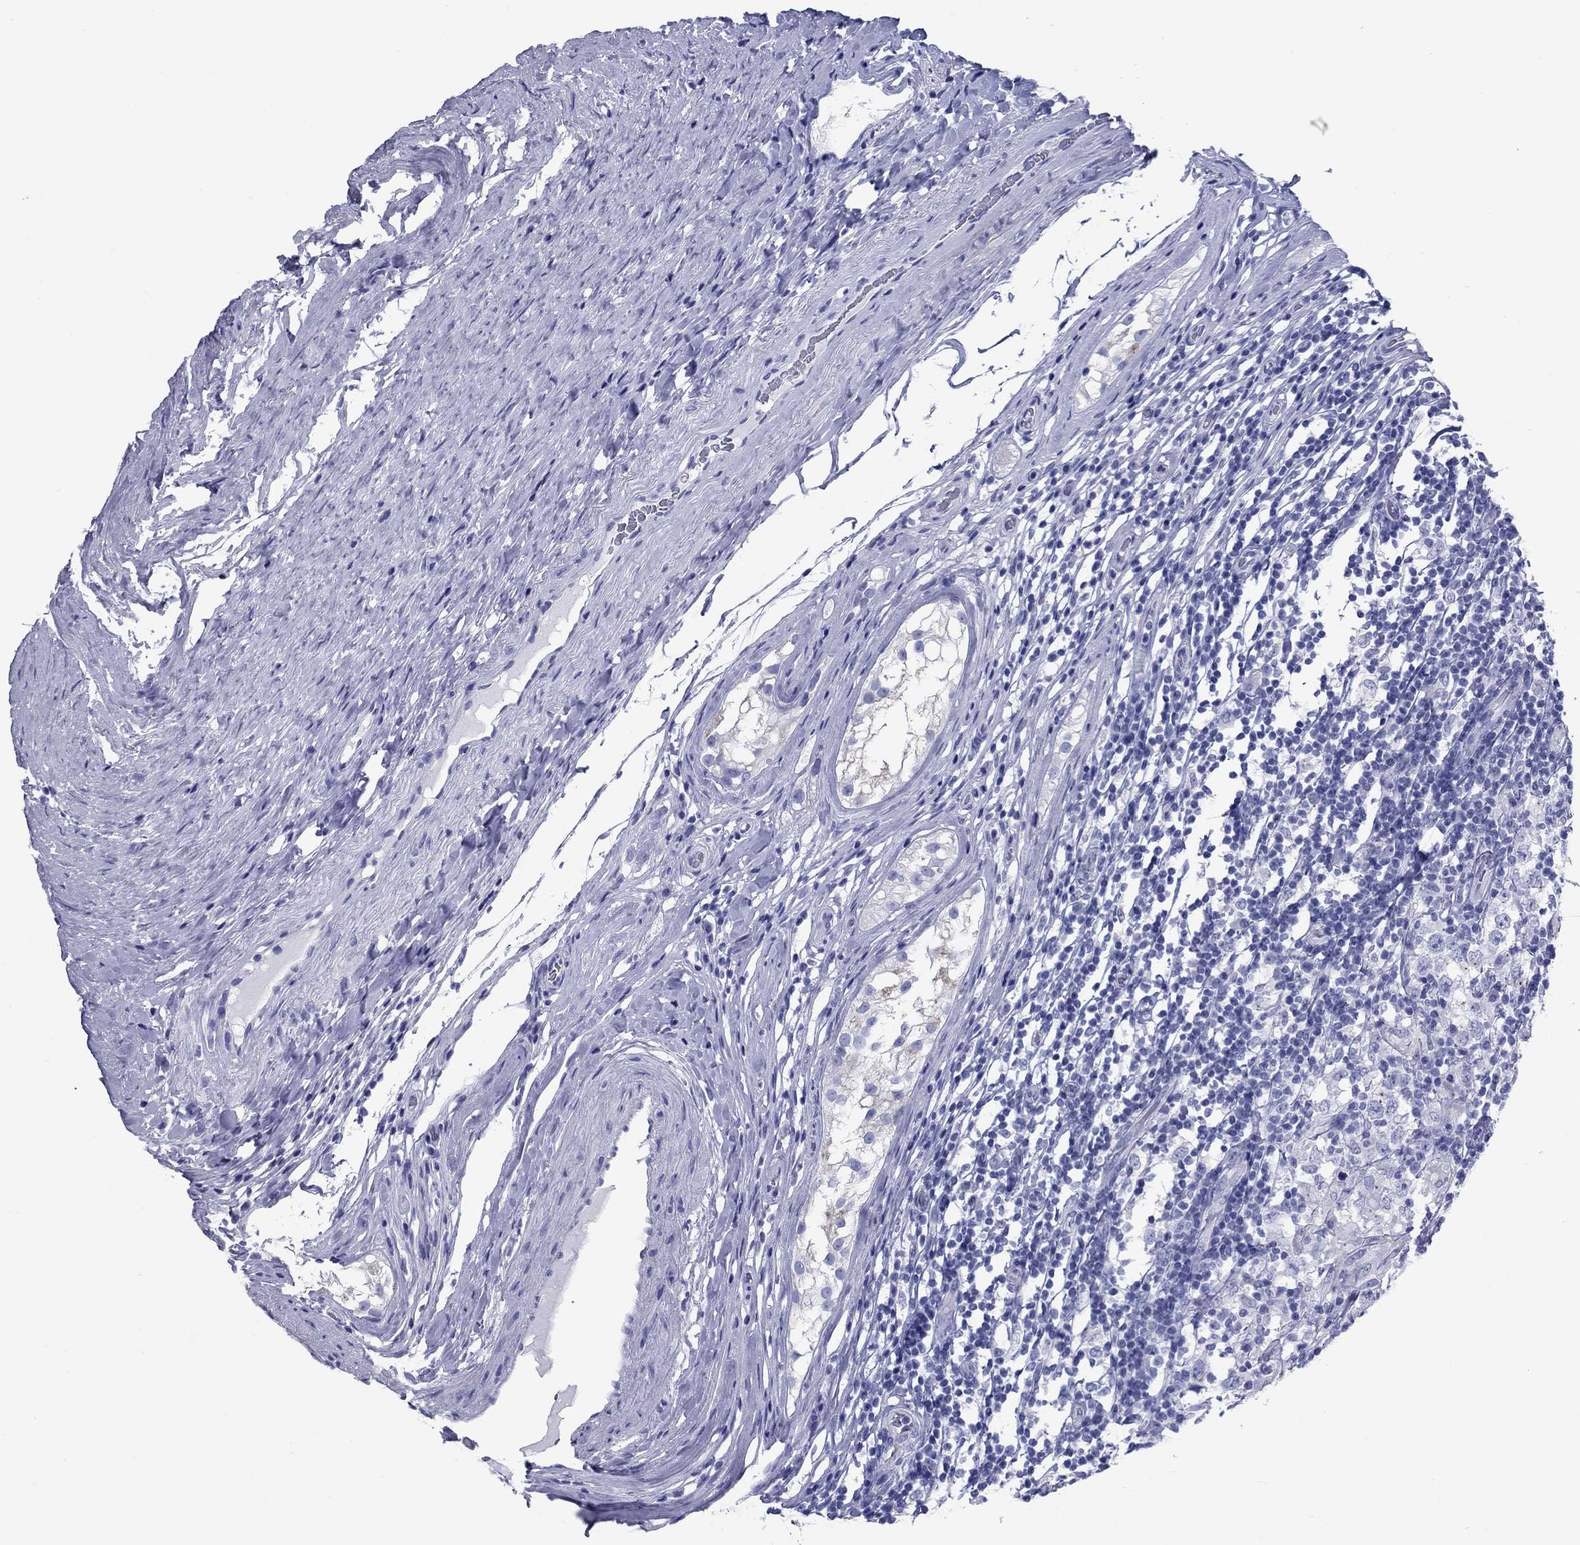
{"staining": {"intensity": "negative", "quantity": "none", "location": "none"}, "tissue": "testis cancer", "cell_type": "Tumor cells", "image_type": "cancer", "snomed": [{"axis": "morphology", "description": "Seminoma, NOS"}, {"axis": "morphology", "description": "Carcinoma, Embryonal, NOS"}, {"axis": "topography", "description": "Testis"}], "caption": "A micrograph of testis cancer stained for a protein reveals no brown staining in tumor cells.", "gene": "CCNA1", "patient": {"sex": "male", "age": 41}}